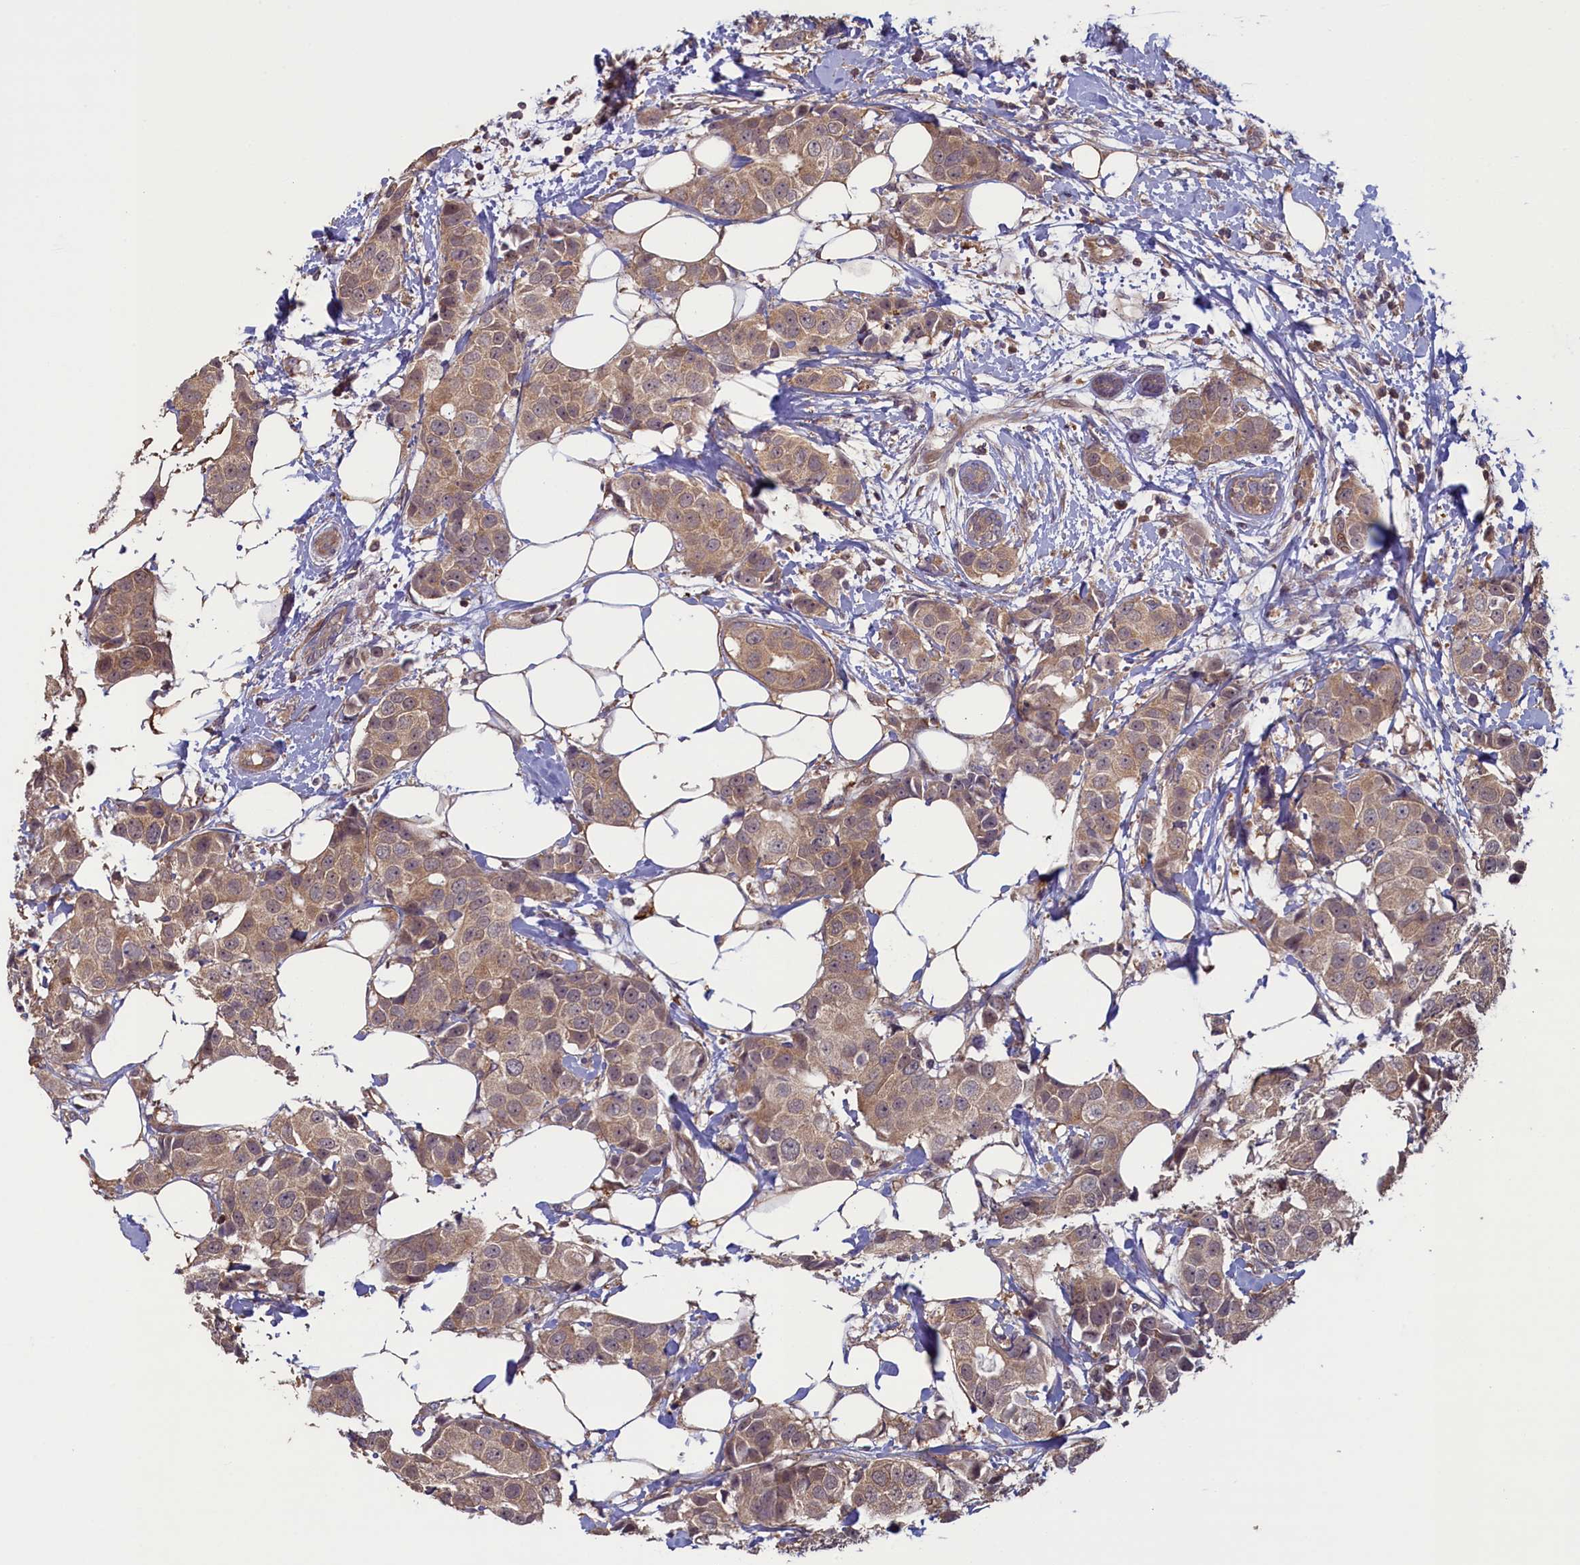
{"staining": {"intensity": "weak", "quantity": ">75%", "location": "cytoplasmic/membranous"}, "tissue": "breast cancer", "cell_type": "Tumor cells", "image_type": "cancer", "snomed": [{"axis": "morphology", "description": "Normal tissue, NOS"}, {"axis": "morphology", "description": "Duct carcinoma"}, {"axis": "topography", "description": "Breast"}], "caption": "Invasive ductal carcinoma (breast) tissue reveals weak cytoplasmic/membranous positivity in approximately >75% of tumor cells, visualized by immunohistochemistry.", "gene": "CIAO2B", "patient": {"sex": "female", "age": 39}}